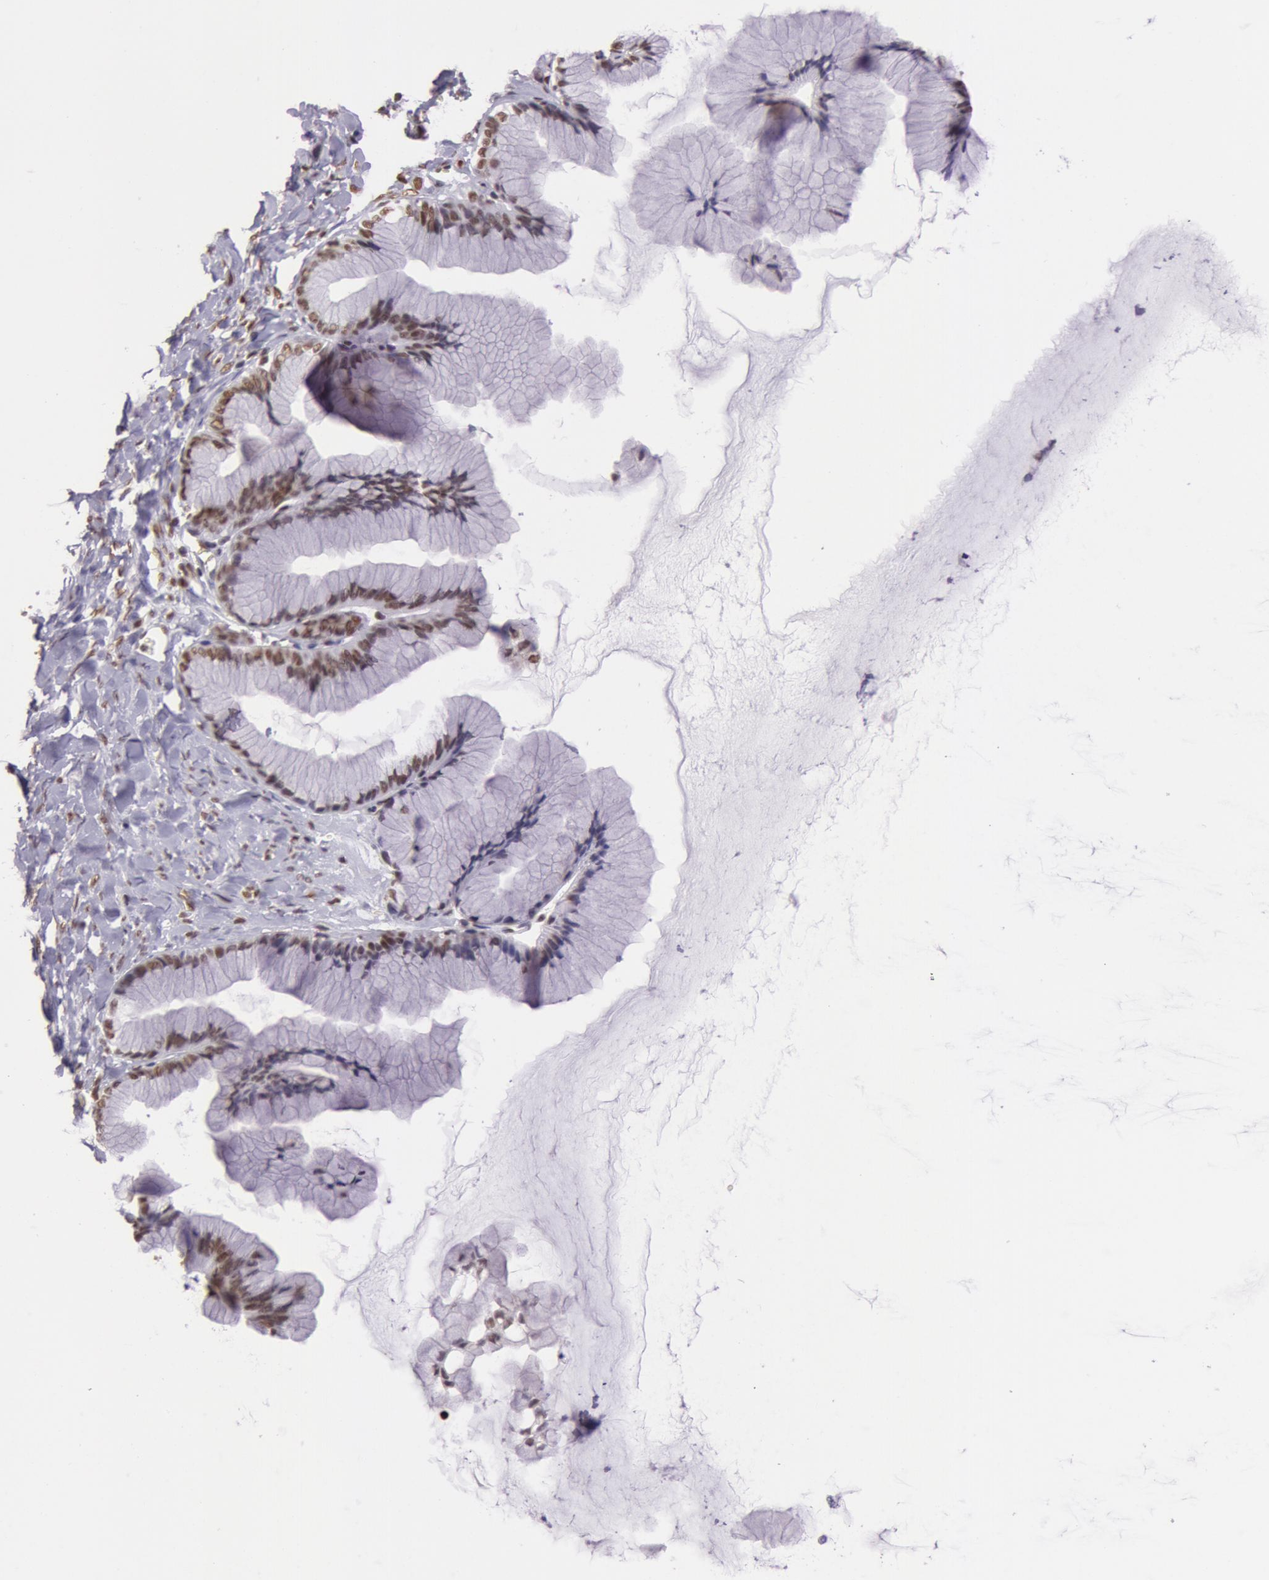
{"staining": {"intensity": "strong", "quantity": ">75%", "location": "nuclear"}, "tissue": "ovarian cancer", "cell_type": "Tumor cells", "image_type": "cancer", "snomed": [{"axis": "morphology", "description": "Cystadenocarcinoma, mucinous, NOS"}, {"axis": "topography", "description": "Ovary"}], "caption": "IHC image of mucinous cystadenocarcinoma (ovarian) stained for a protein (brown), which exhibits high levels of strong nuclear staining in about >75% of tumor cells.", "gene": "NBN", "patient": {"sex": "female", "age": 41}}